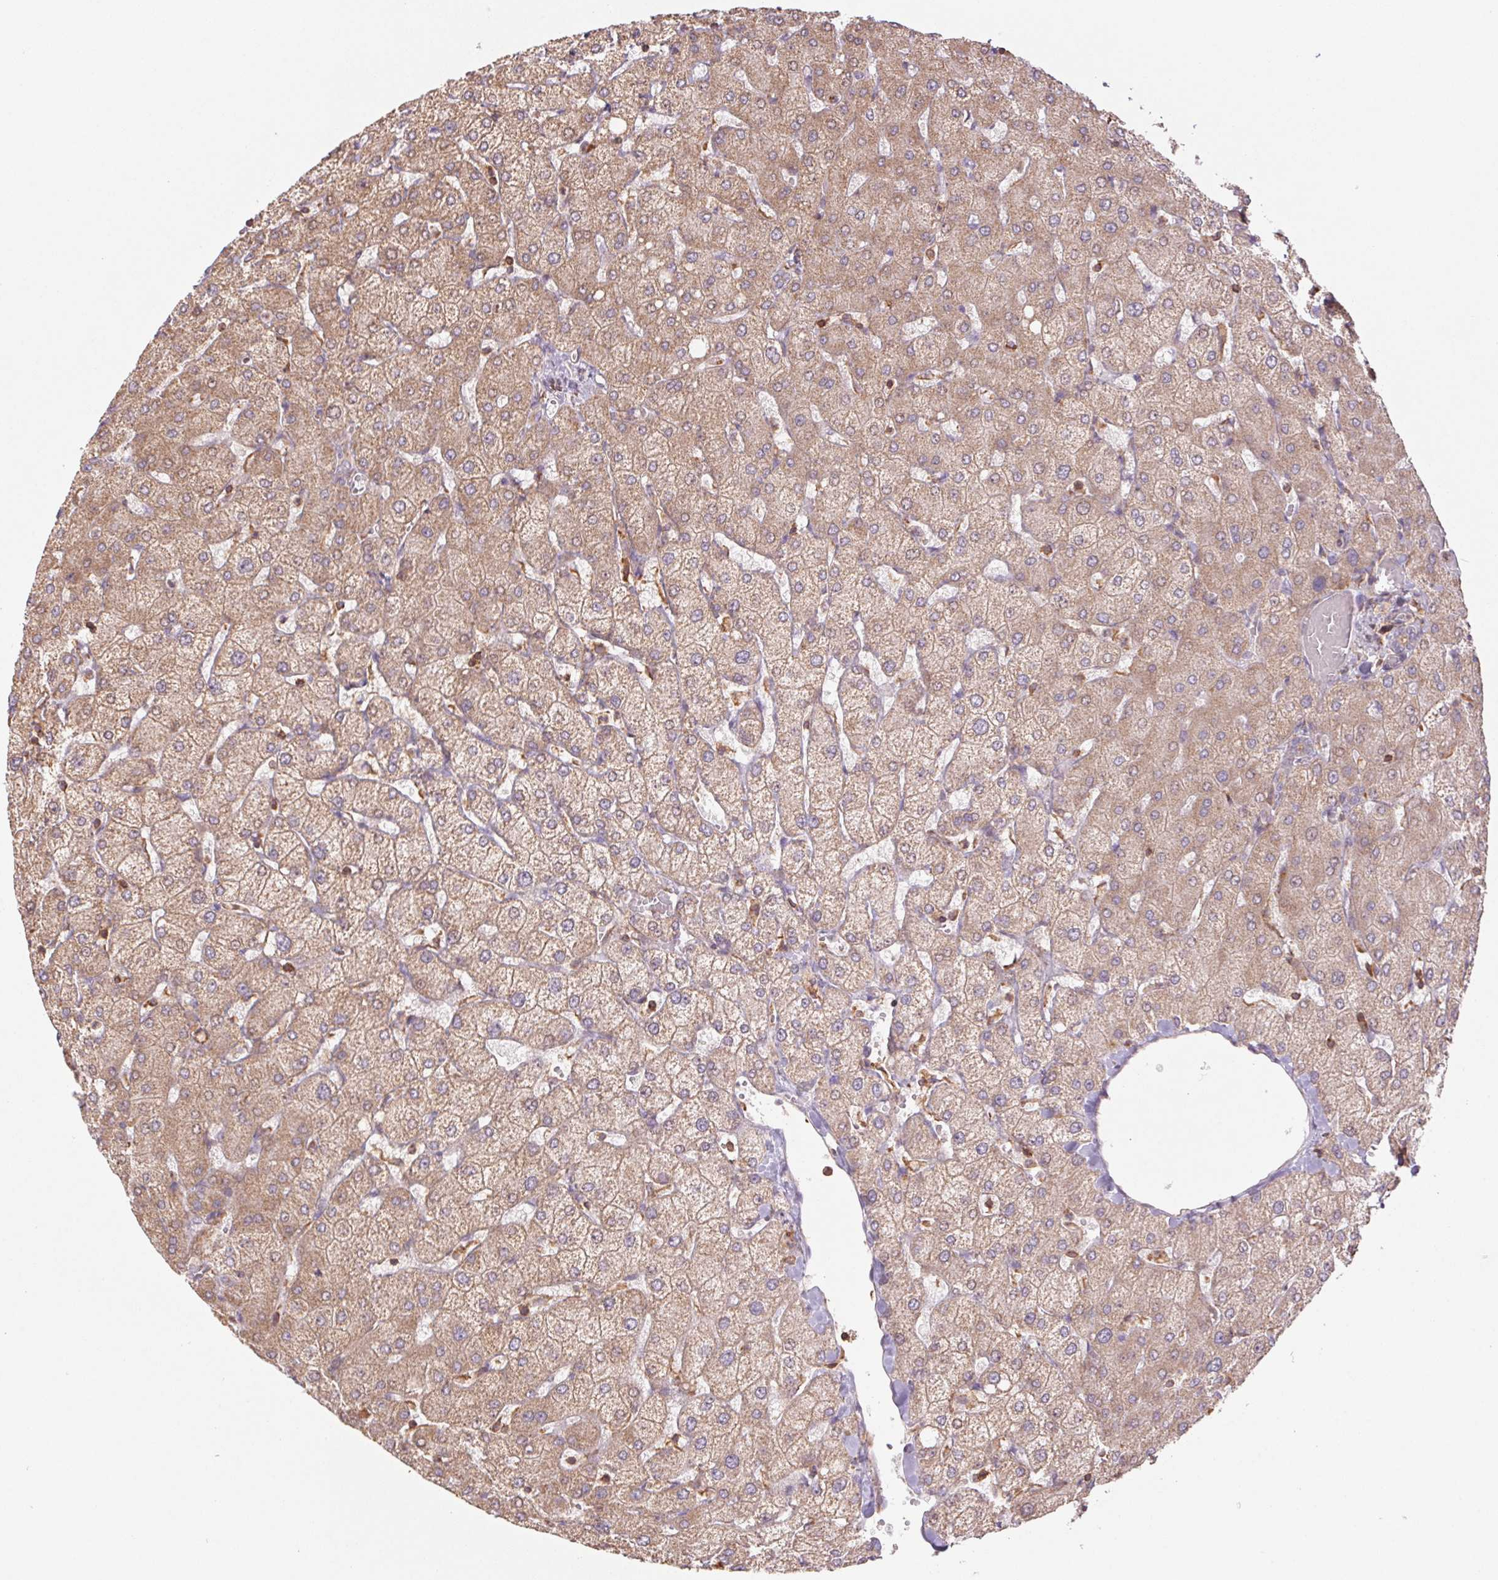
{"staining": {"intensity": "weak", "quantity": "<25%", "location": "cytoplasmic/membranous"}, "tissue": "liver", "cell_type": "Cholangiocytes", "image_type": "normal", "snomed": [{"axis": "morphology", "description": "Normal tissue, NOS"}, {"axis": "topography", "description": "Liver"}], "caption": "An IHC photomicrograph of benign liver is shown. There is no staining in cholangiocytes of liver.", "gene": "TUBA1A", "patient": {"sex": "female", "age": 54}}